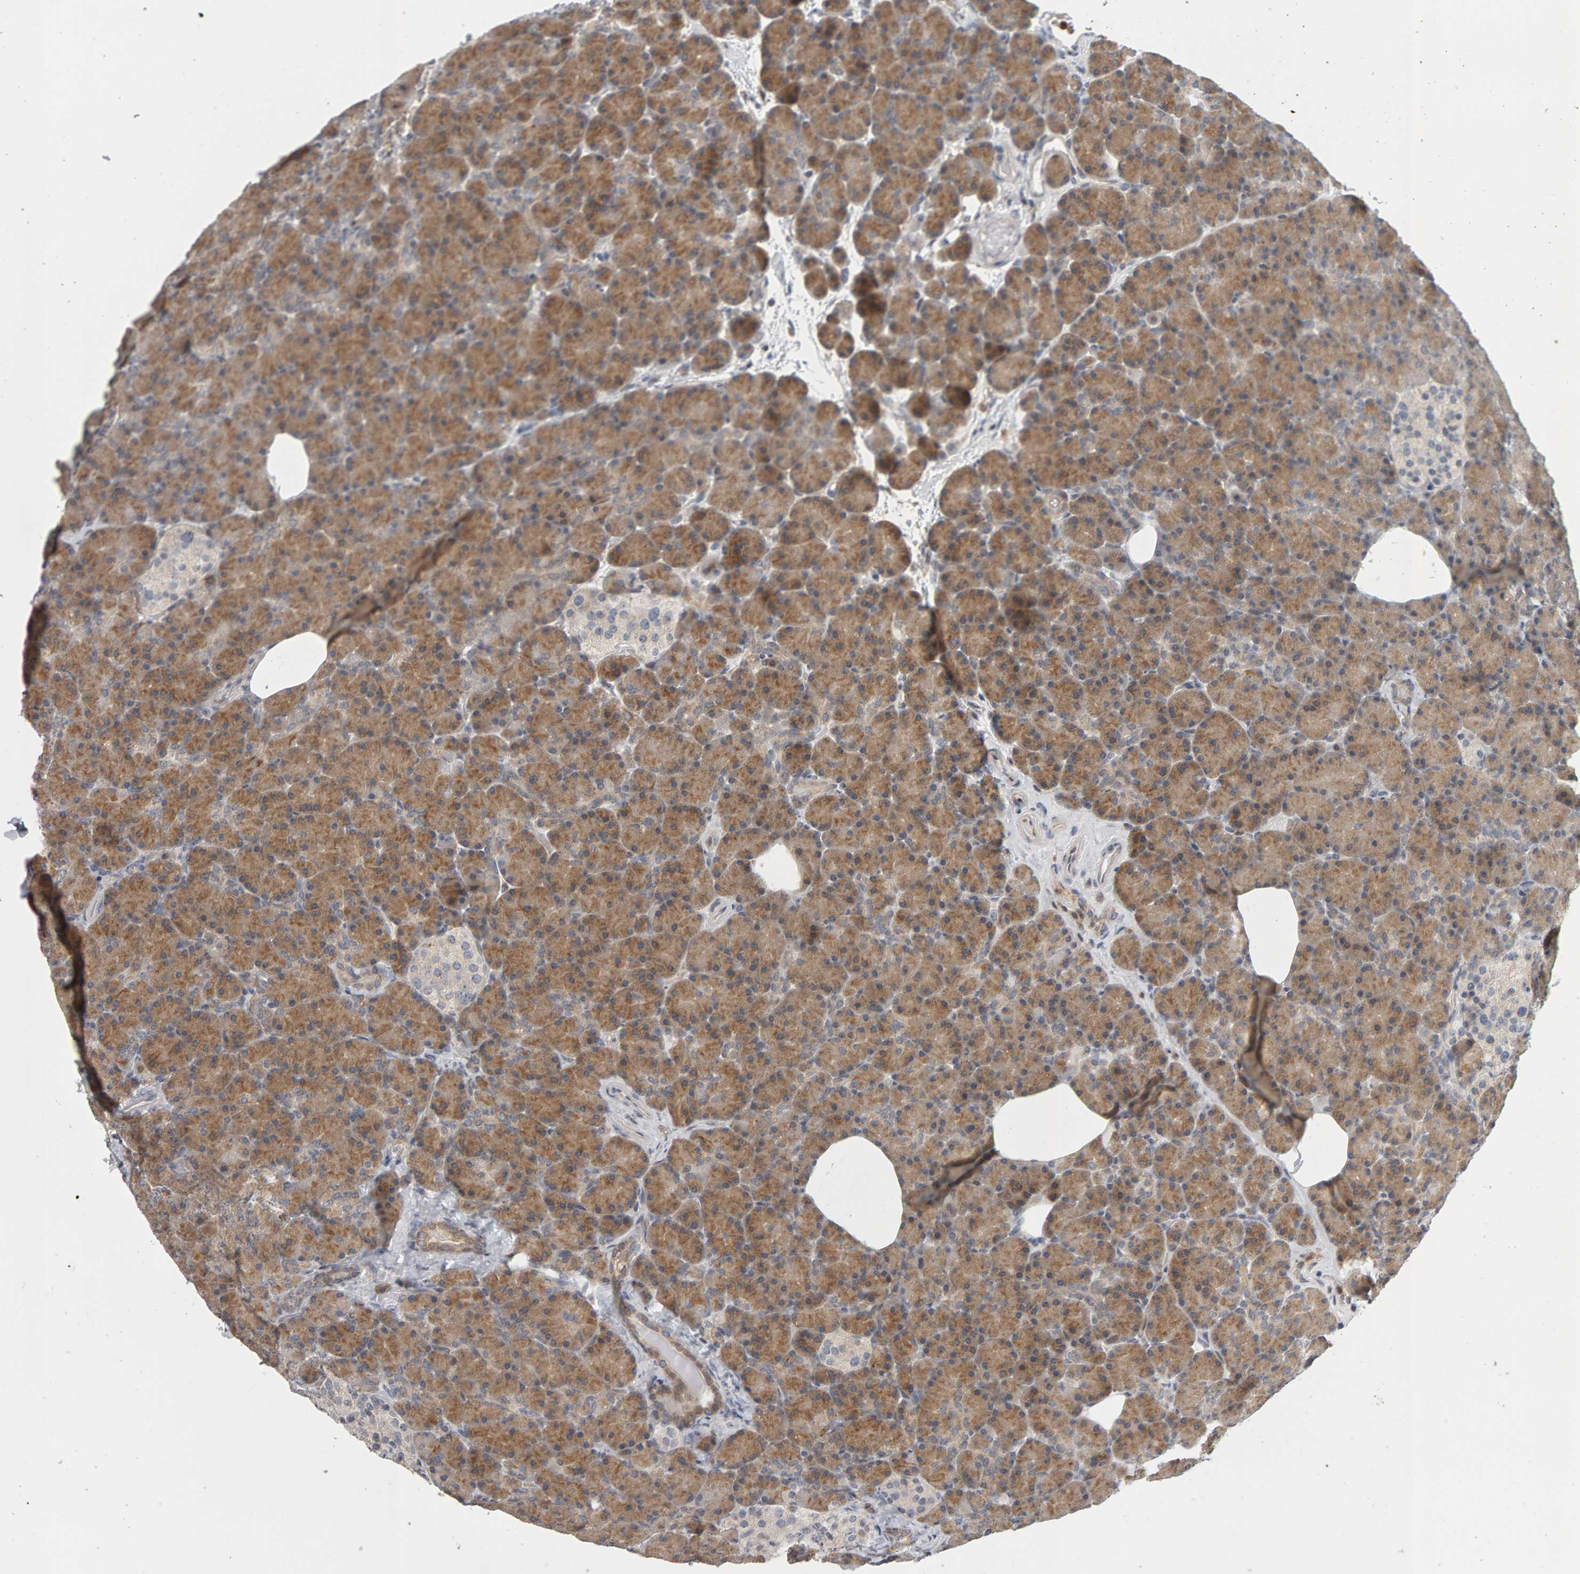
{"staining": {"intensity": "moderate", "quantity": ">75%", "location": "cytoplasmic/membranous"}, "tissue": "pancreas", "cell_type": "Exocrine glandular cells", "image_type": "normal", "snomed": [{"axis": "morphology", "description": "Normal tissue, NOS"}, {"axis": "topography", "description": "Pancreas"}], "caption": "Pancreas stained with immunohistochemistry (IHC) shows moderate cytoplasmic/membranous positivity in approximately >75% of exocrine glandular cells.", "gene": "MSRA", "patient": {"sex": "female", "age": 43}}